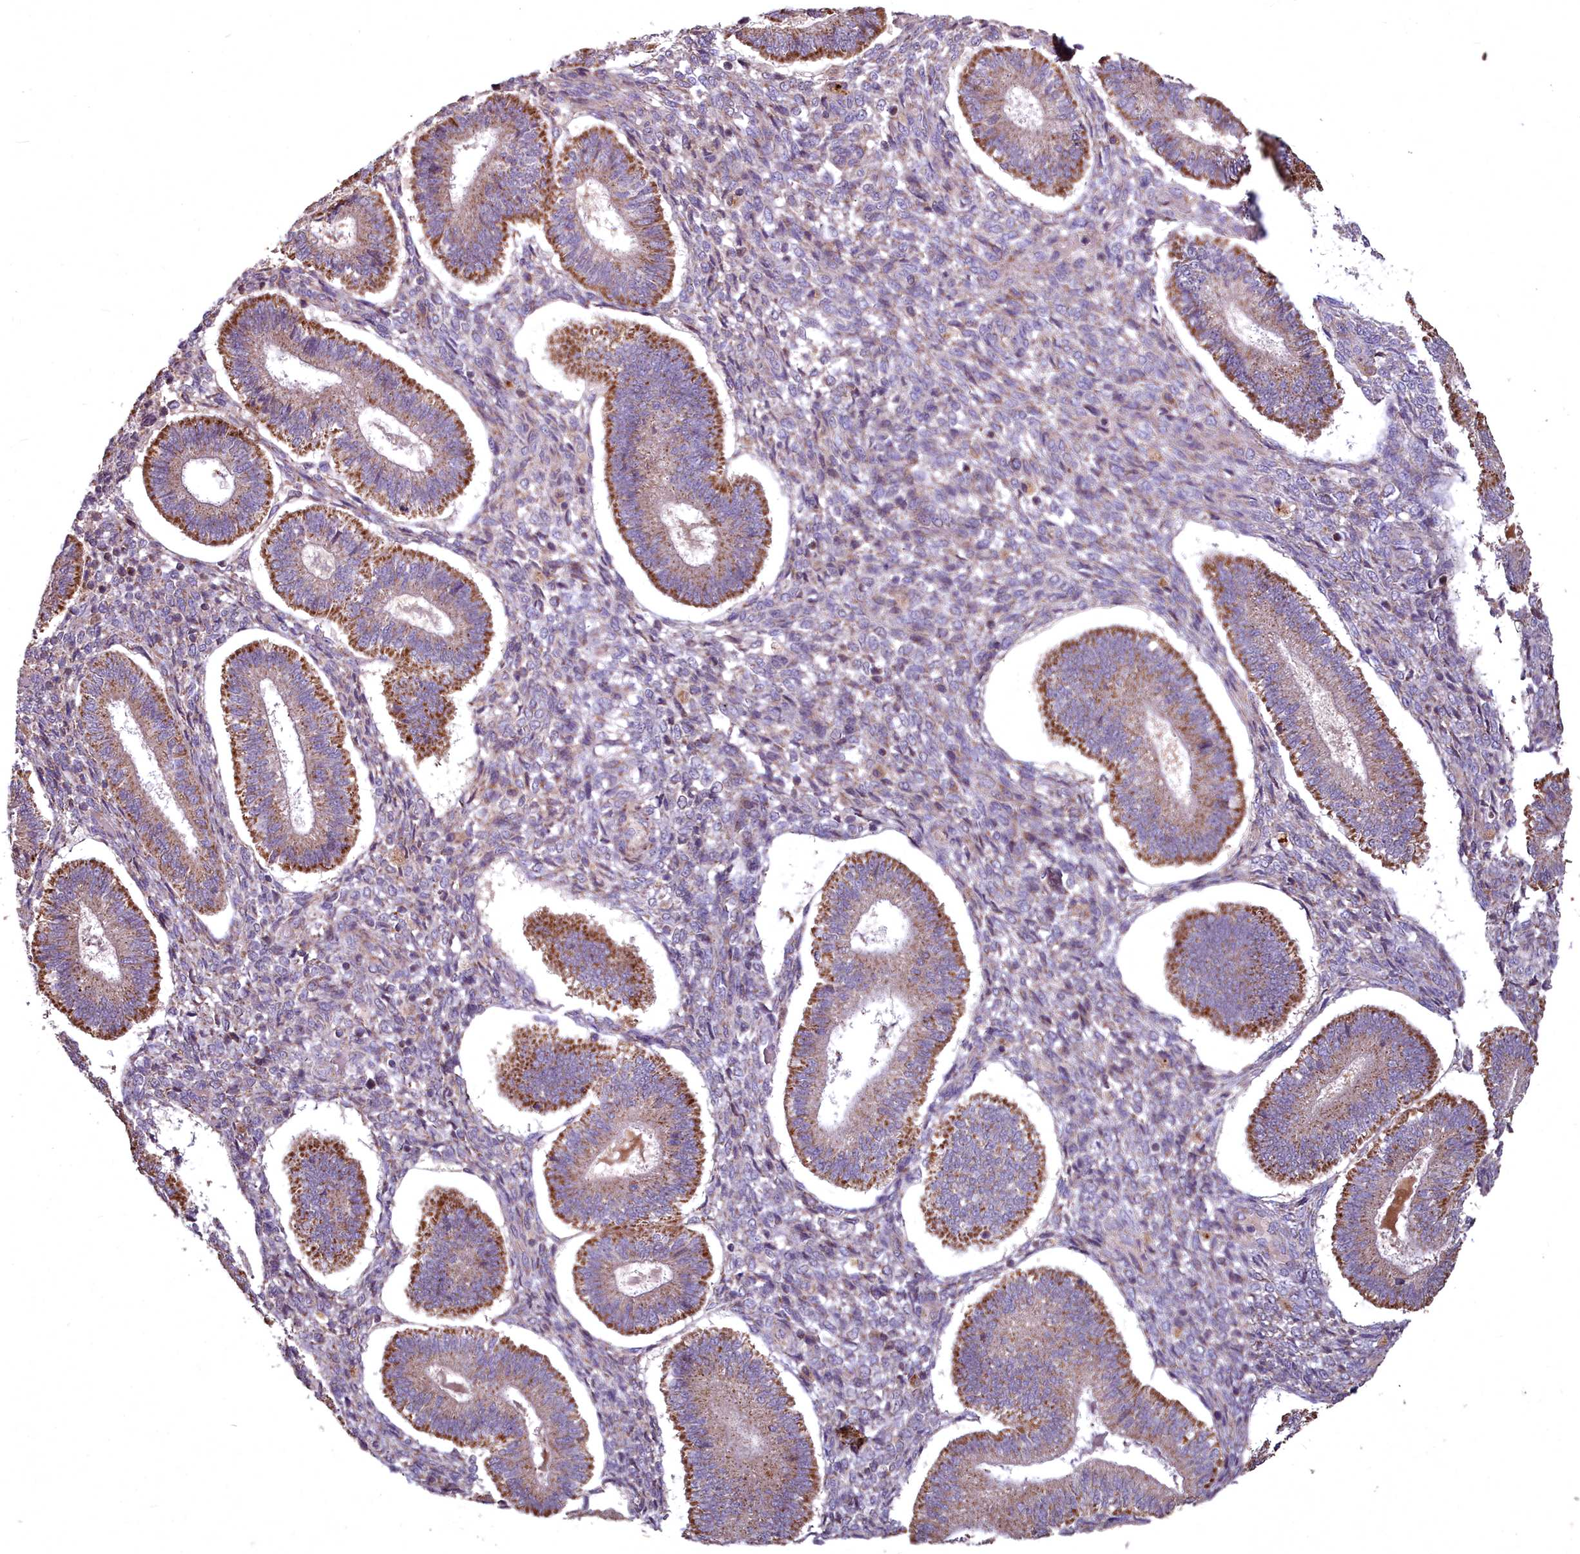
{"staining": {"intensity": "weak", "quantity": "<25%", "location": "cytoplasmic/membranous"}, "tissue": "endometrium", "cell_type": "Cells in endometrial stroma", "image_type": "normal", "snomed": [{"axis": "morphology", "description": "Normal tissue, NOS"}, {"axis": "topography", "description": "Endometrium"}], "caption": "Micrograph shows no significant protein expression in cells in endometrial stroma of normal endometrium. The staining was performed using DAB (3,3'-diaminobenzidine) to visualize the protein expression in brown, while the nuclei were stained in blue with hematoxylin (Magnification: 20x).", "gene": "COX11", "patient": {"sex": "female", "age": 25}}